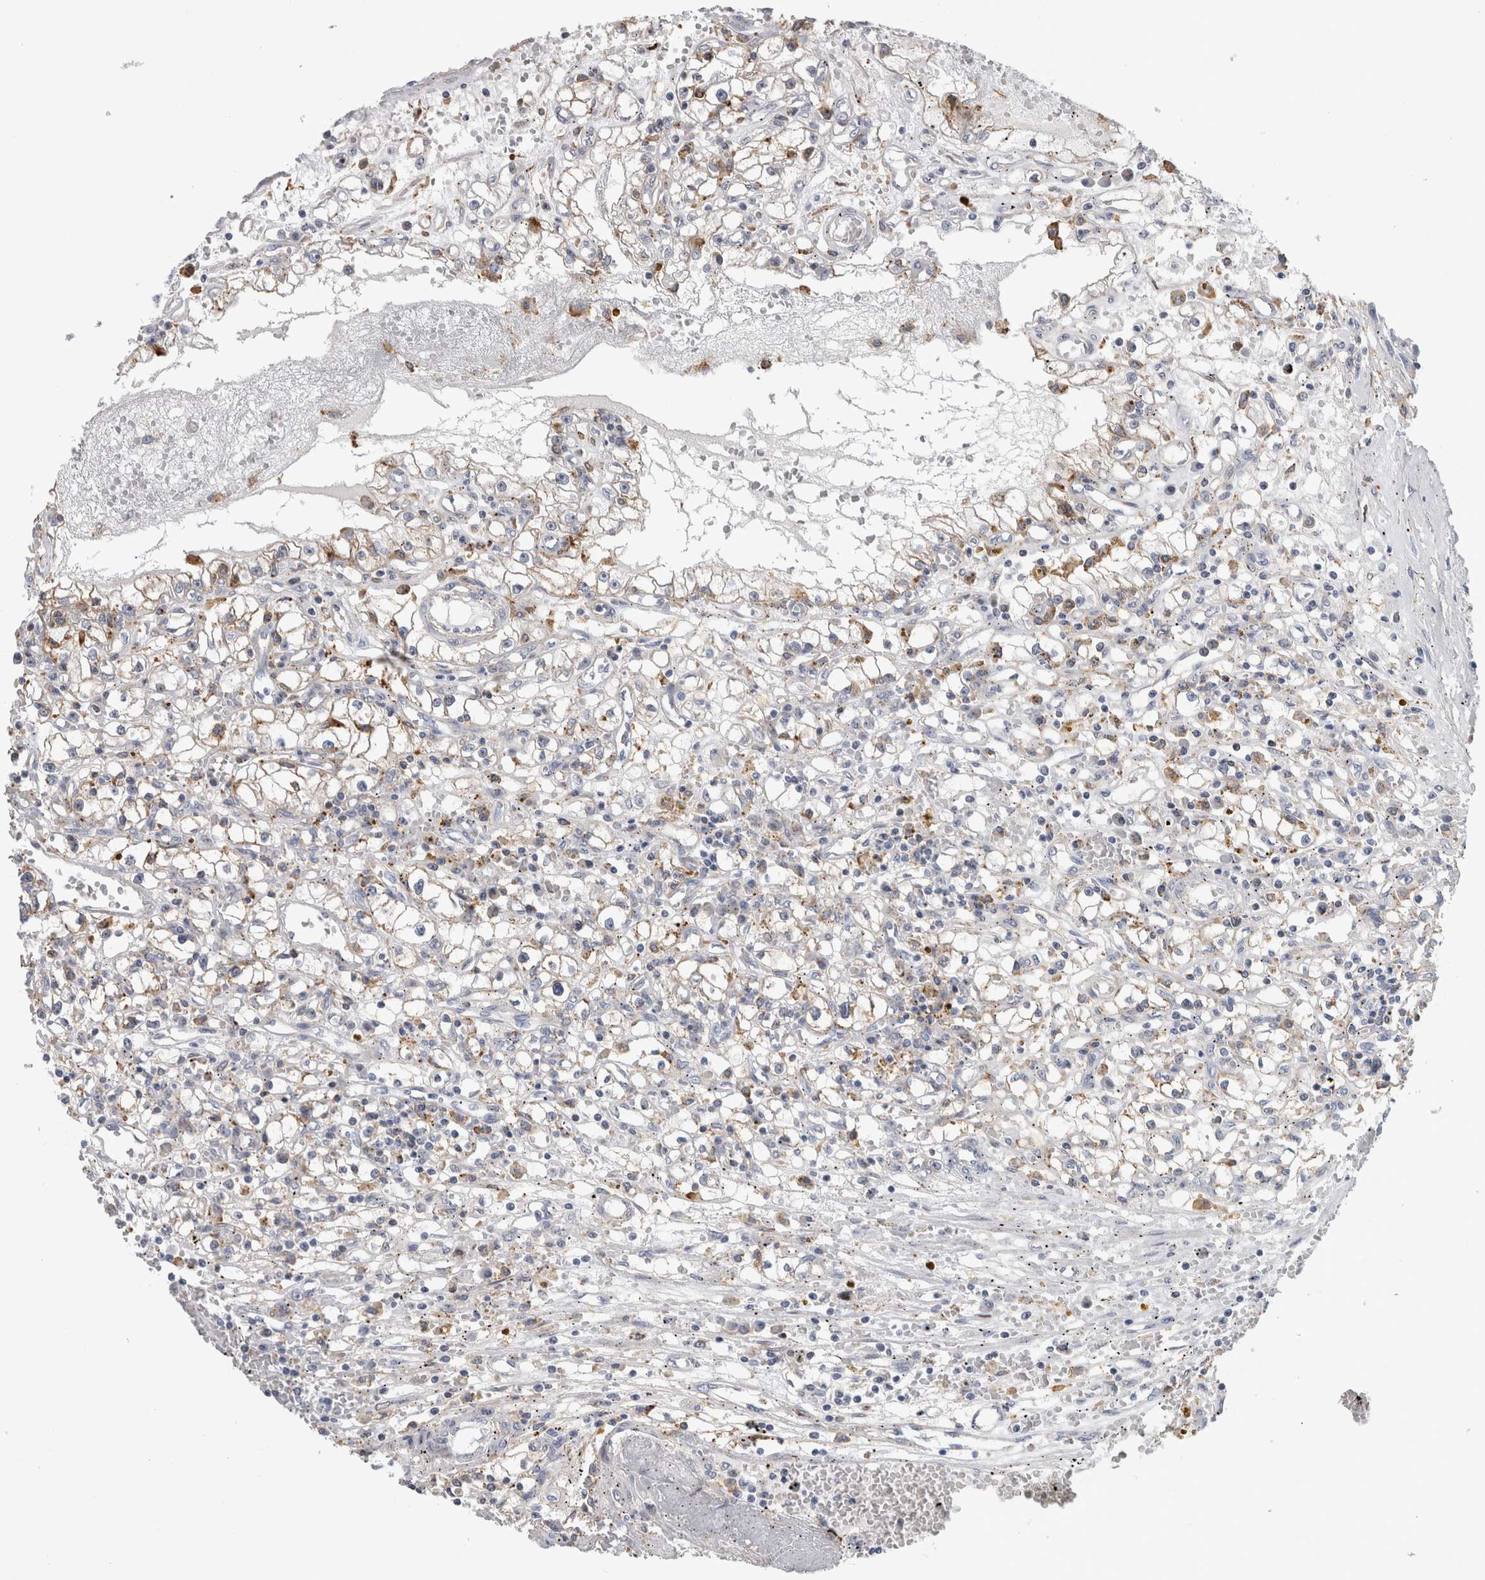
{"staining": {"intensity": "negative", "quantity": "none", "location": "none"}, "tissue": "renal cancer", "cell_type": "Tumor cells", "image_type": "cancer", "snomed": [{"axis": "morphology", "description": "Adenocarcinoma, NOS"}, {"axis": "topography", "description": "Kidney"}], "caption": "This is a image of immunohistochemistry (IHC) staining of renal adenocarcinoma, which shows no positivity in tumor cells.", "gene": "DNAJC24", "patient": {"sex": "male", "age": 56}}